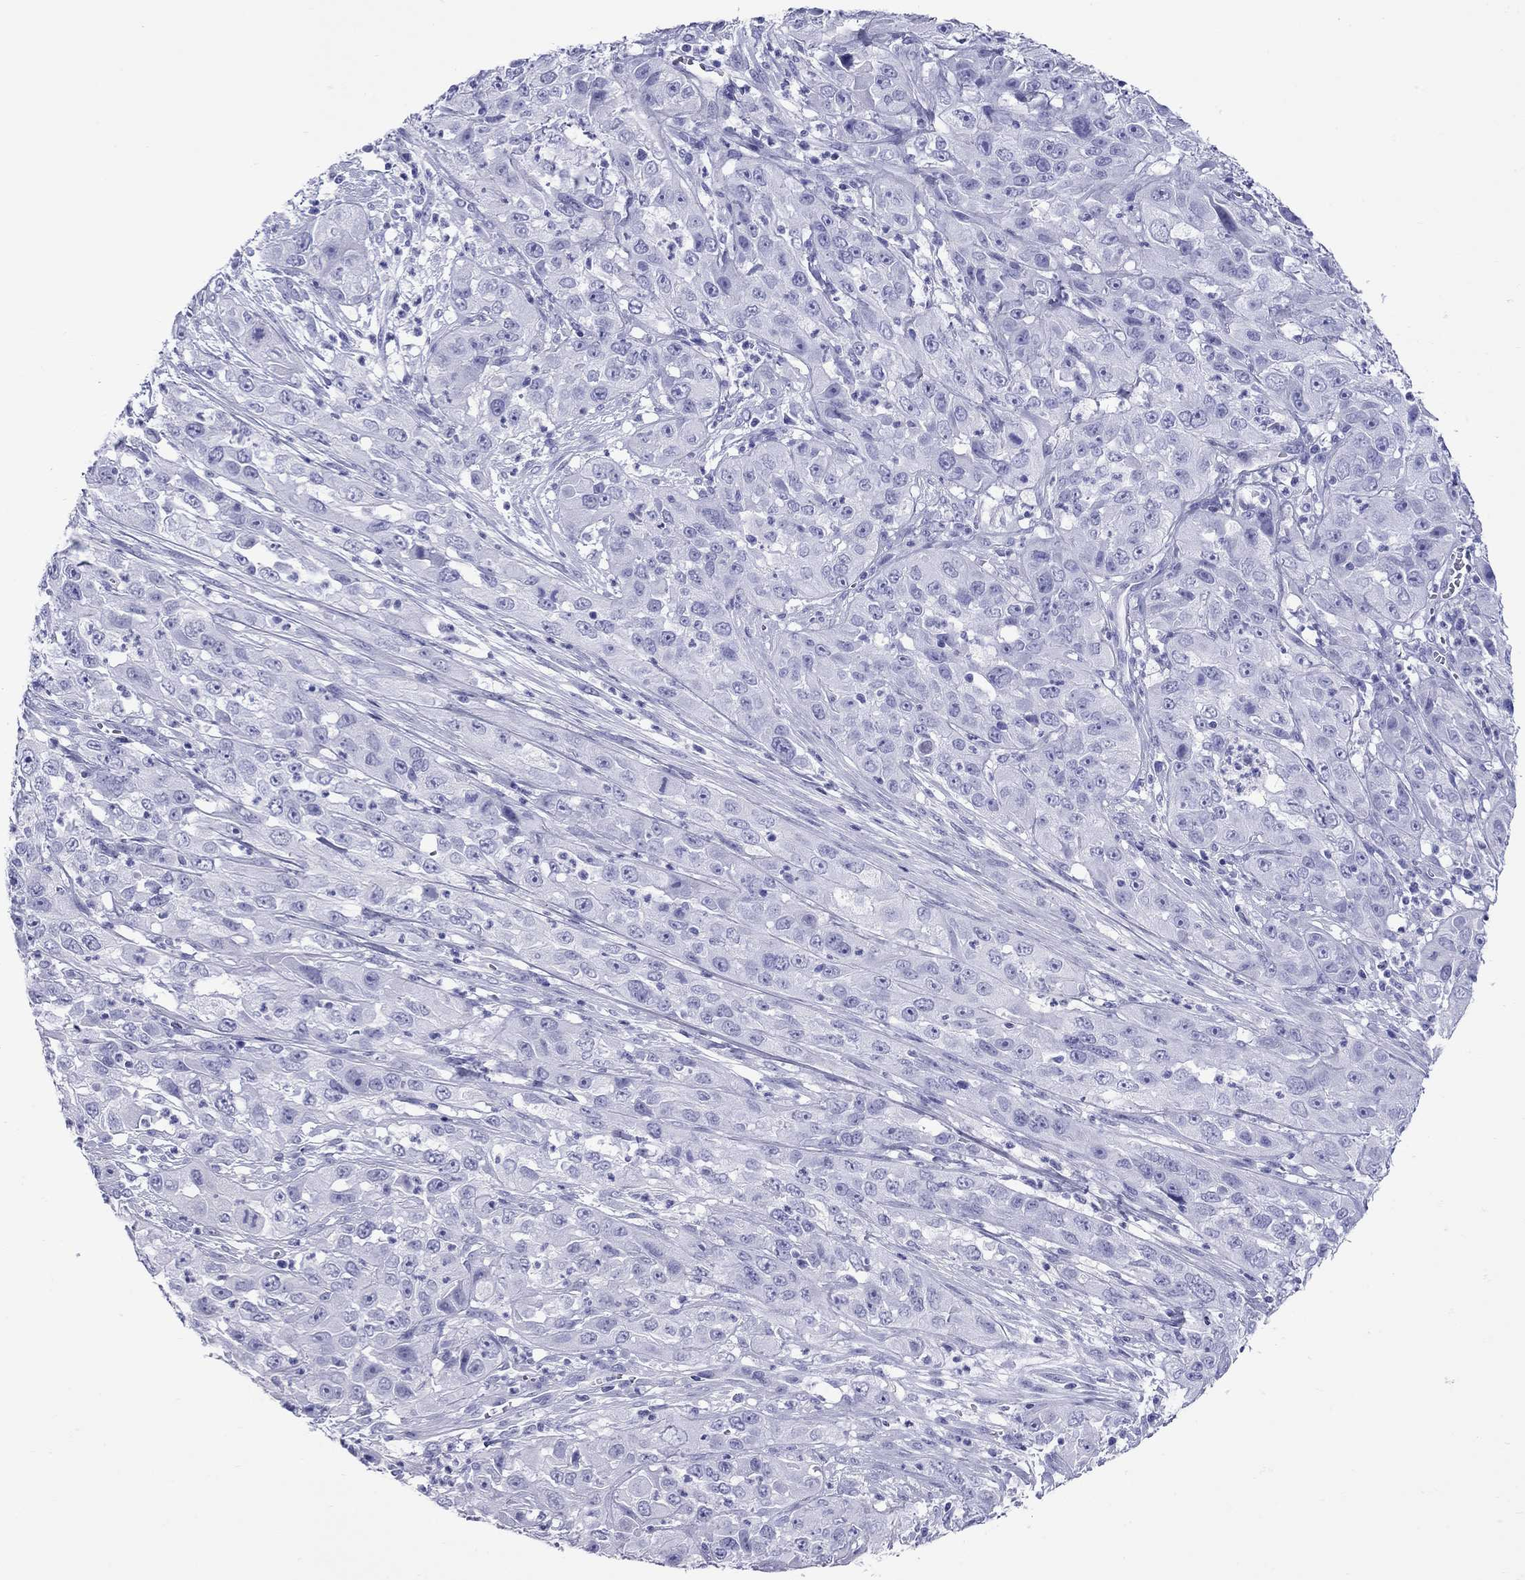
{"staining": {"intensity": "negative", "quantity": "none", "location": "none"}, "tissue": "cervical cancer", "cell_type": "Tumor cells", "image_type": "cancer", "snomed": [{"axis": "morphology", "description": "Squamous cell carcinoma, NOS"}, {"axis": "topography", "description": "Cervix"}], "caption": "DAB (3,3'-diaminobenzidine) immunohistochemical staining of cervical cancer (squamous cell carcinoma) displays no significant expression in tumor cells.", "gene": "GRIA2", "patient": {"sex": "female", "age": 32}}